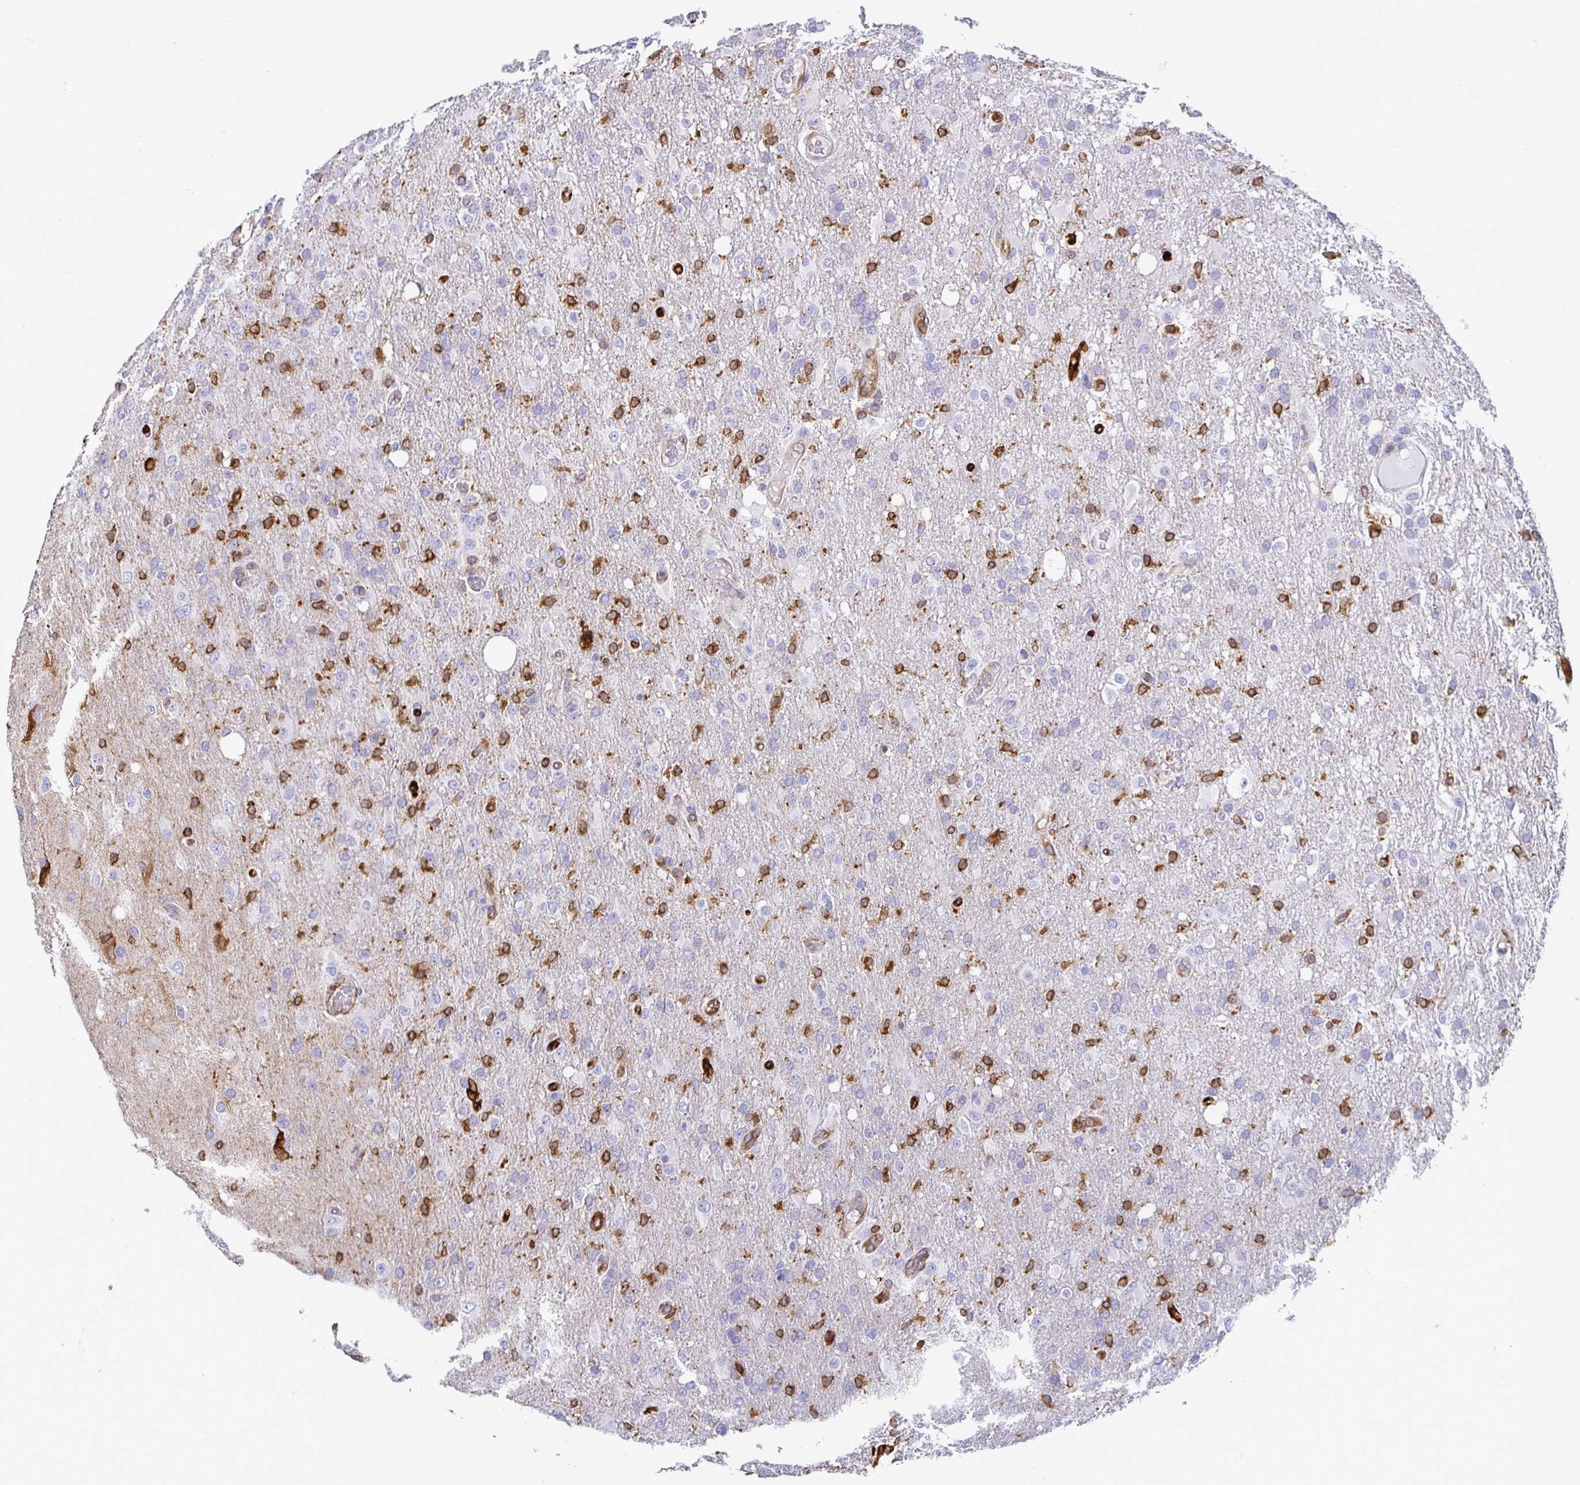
{"staining": {"intensity": "moderate", "quantity": "<25%", "location": "cytoplasmic/membranous"}, "tissue": "glioma", "cell_type": "Tumor cells", "image_type": "cancer", "snomed": [{"axis": "morphology", "description": "Glioma, malignant, High grade"}, {"axis": "topography", "description": "Brain"}], "caption": "Protein staining of glioma tissue demonstrates moderate cytoplasmic/membranous positivity in approximately <25% of tumor cells.", "gene": "TP53I11", "patient": {"sex": "male", "age": 53}}